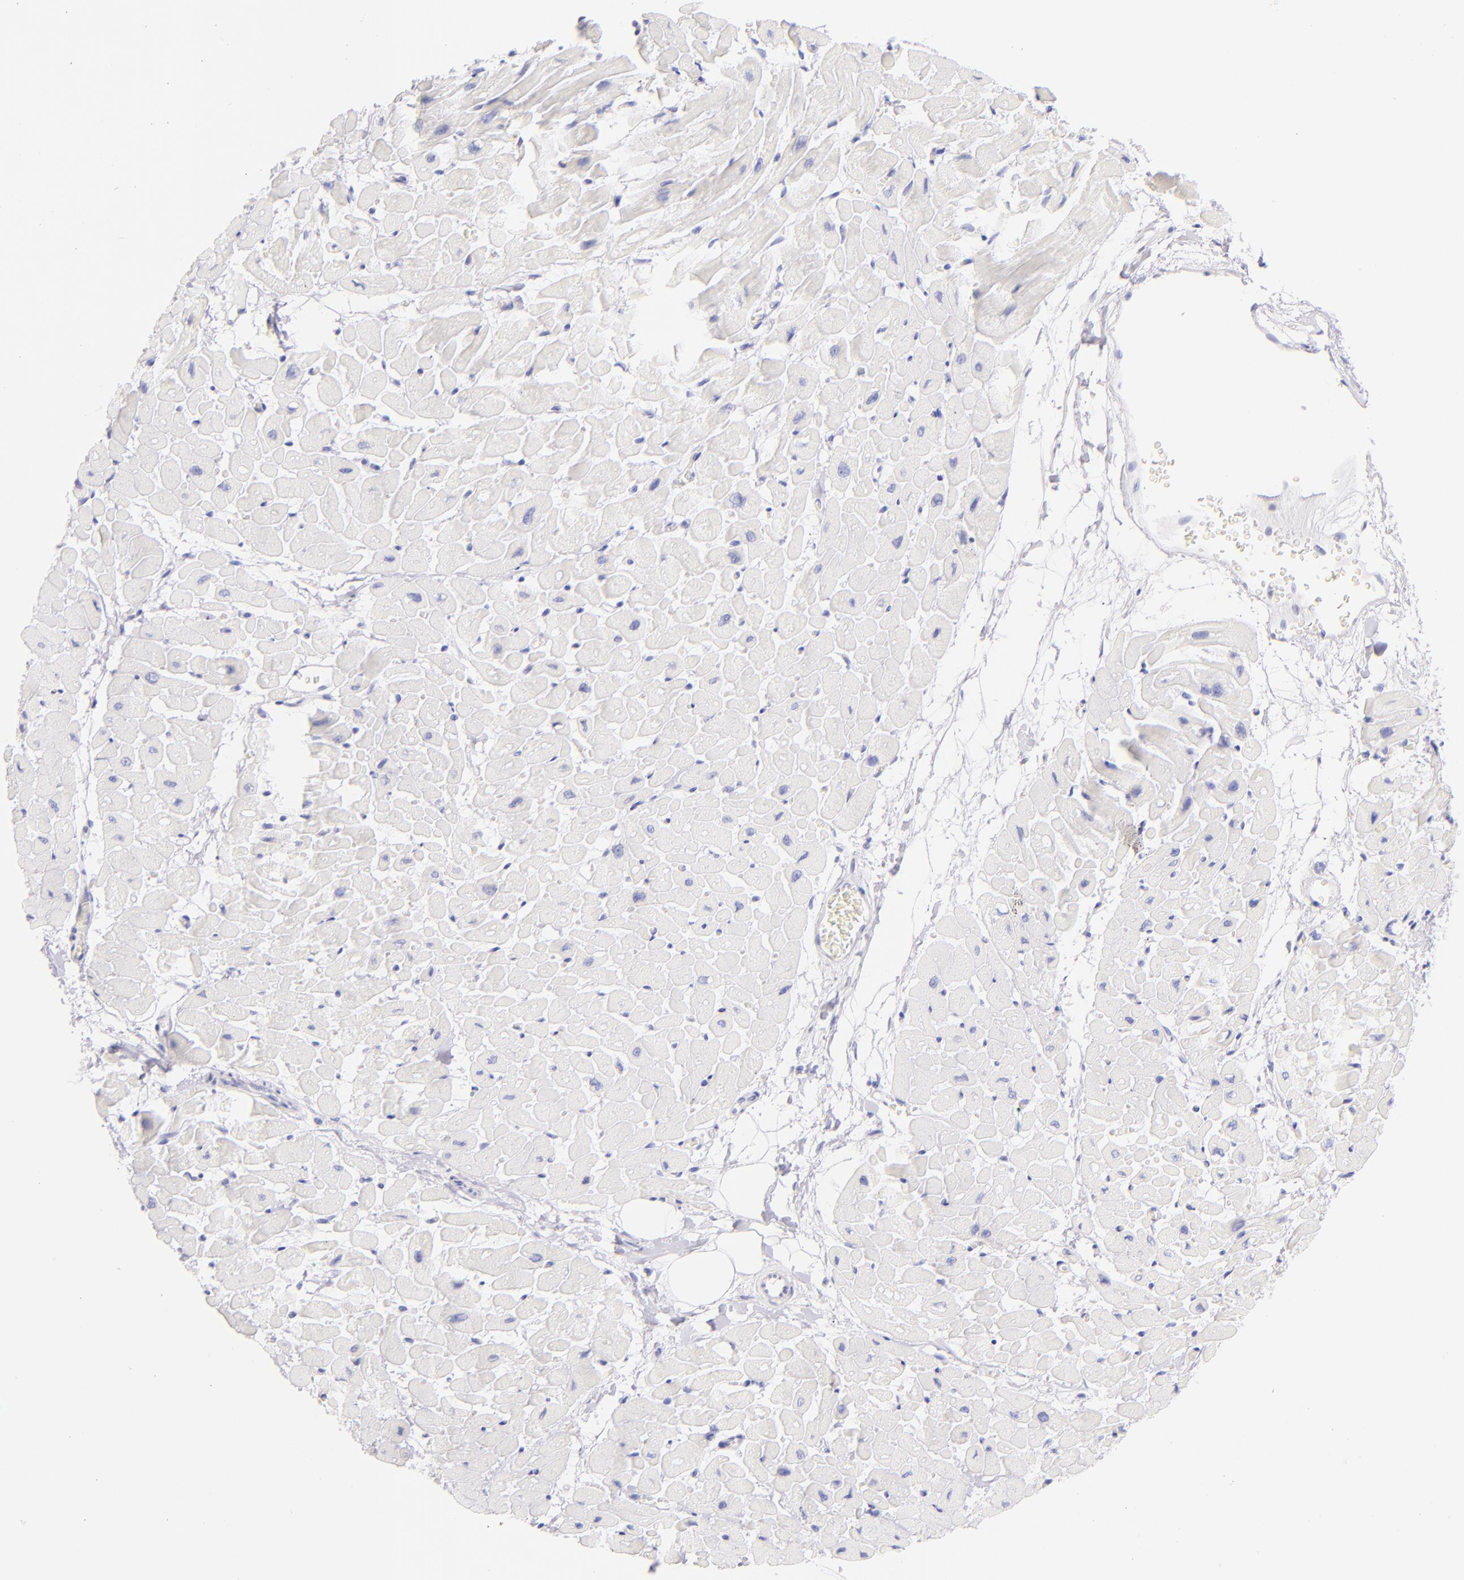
{"staining": {"intensity": "negative", "quantity": "none", "location": "none"}, "tissue": "heart muscle", "cell_type": "Cardiomyocytes", "image_type": "normal", "snomed": [{"axis": "morphology", "description": "Normal tissue, NOS"}, {"axis": "topography", "description": "Heart"}], "caption": "This histopathology image is of benign heart muscle stained with immunohistochemistry (IHC) to label a protein in brown with the nuclei are counter-stained blue. There is no expression in cardiomyocytes. (Immunohistochemistry, brightfield microscopy, high magnification).", "gene": "SDC1", "patient": {"sex": "male", "age": 45}}